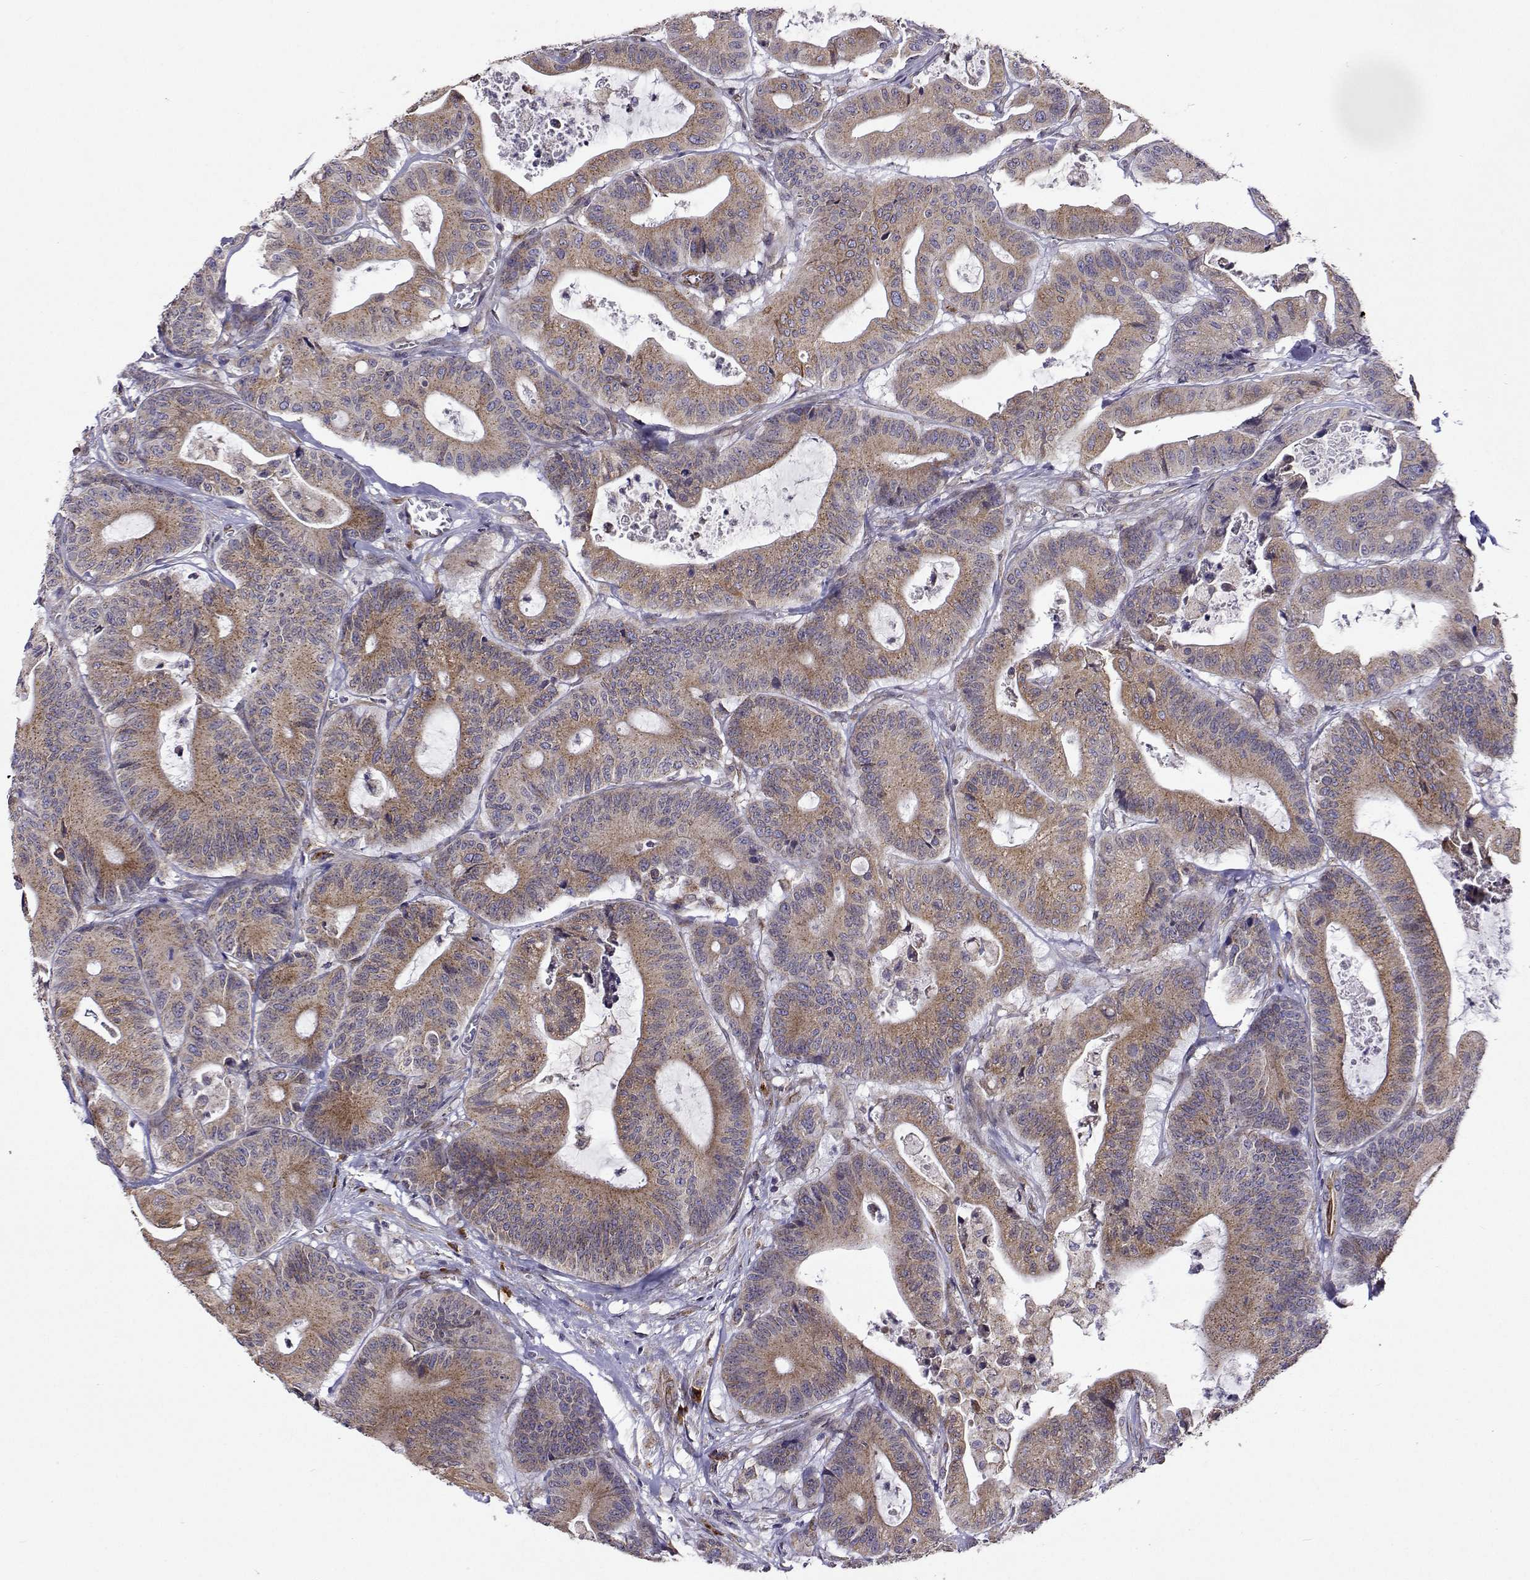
{"staining": {"intensity": "weak", "quantity": ">75%", "location": "cytoplasmic/membranous"}, "tissue": "colorectal cancer", "cell_type": "Tumor cells", "image_type": "cancer", "snomed": [{"axis": "morphology", "description": "Adenocarcinoma, NOS"}, {"axis": "topography", "description": "Colon"}], "caption": "Protein staining by immunohistochemistry (IHC) displays weak cytoplasmic/membranous staining in about >75% of tumor cells in colorectal cancer (adenocarcinoma).", "gene": "PGRMC2", "patient": {"sex": "female", "age": 84}}